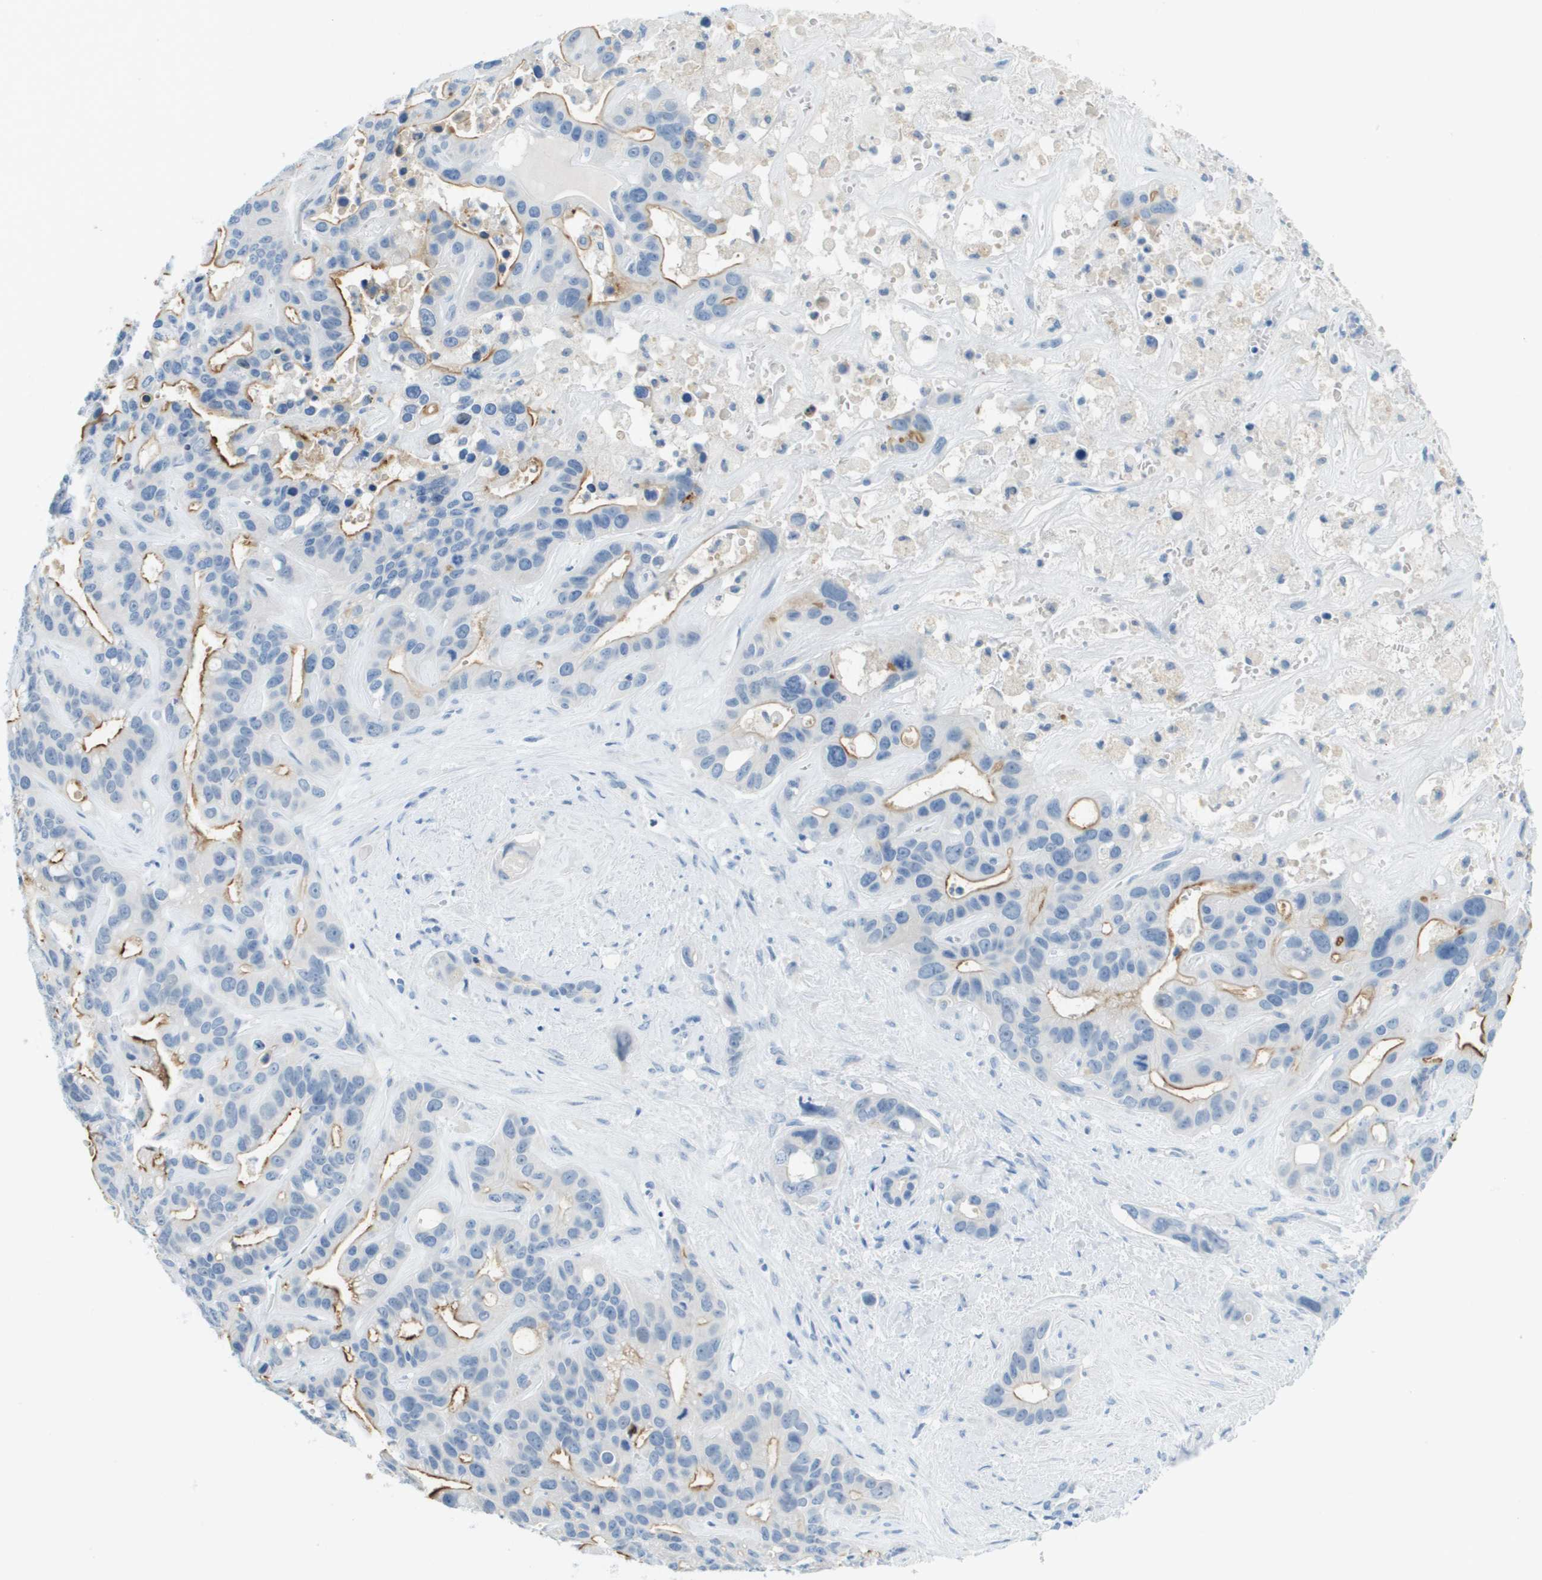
{"staining": {"intensity": "moderate", "quantity": ">75%", "location": "cytoplasmic/membranous"}, "tissue": "liver cancer", "cell_type": "Tumor cells", "image_type": "cancer", "snomed": [{"axis": "morphology", "description": "Cholangiocarcinoma"}, {"axis": "topography", "description": "Liver"}], "caption": "A brown stain highlights moderate cytoplasmic/membranous positivity of a protein in cholangiocarcinoma (liver) tumor cells.", "gene": "CDHR2", "patient": {"sex": "female", "age": 65}}